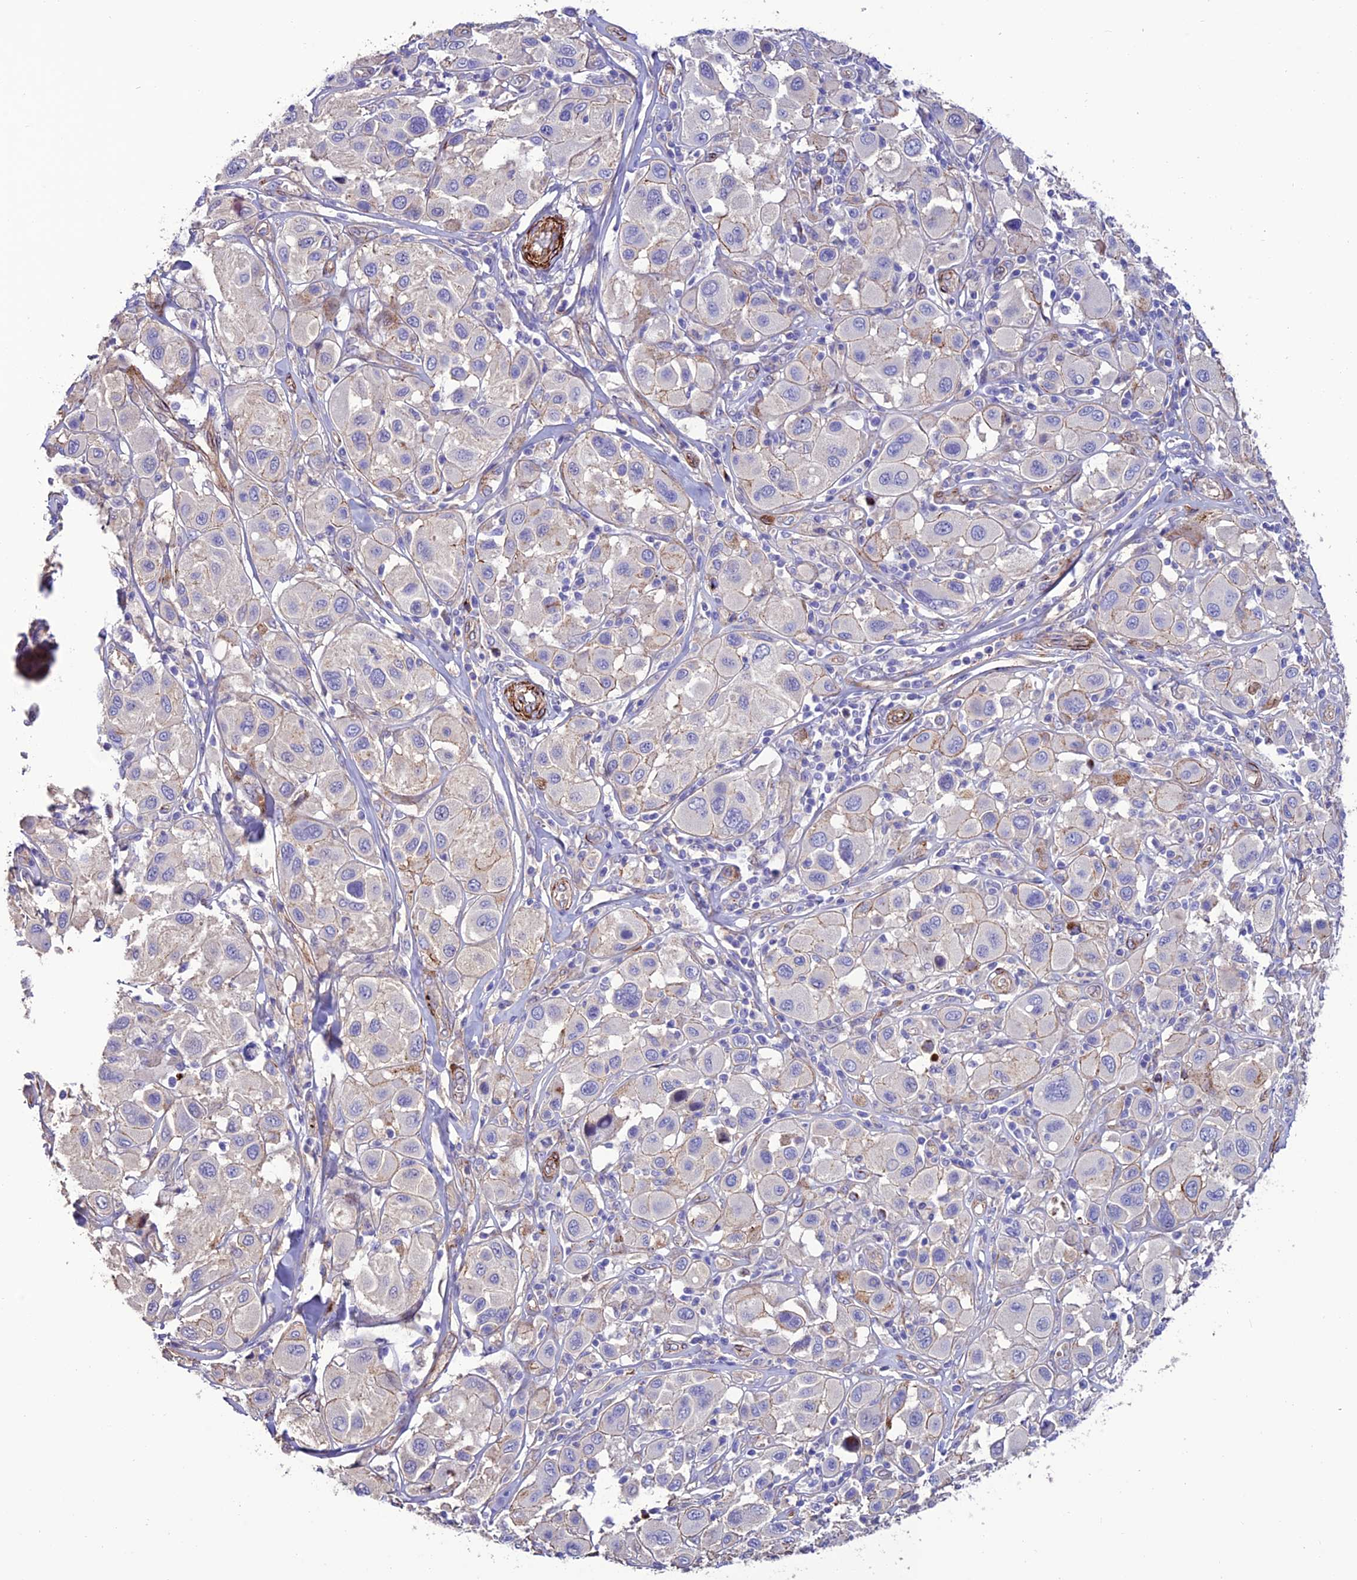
{"staining": {"intensity": "negative", "quantity": "none", "location": "none"}, "tissue": "melanoma", "cell_type": "Tumor cells", "image_type": "cancer", "snomed": [{"axis": "morphology", "description": "Malignant melanoma, Metastatic site"}, {"axis": "topography", "description": "Skin"}], "caption": "Protein analysis of malignant melanoma (metastatic site) shows no significant expression in tumor cells.", "gene": "REX1BD", "patient": {"sex": "male", "age": 41}}